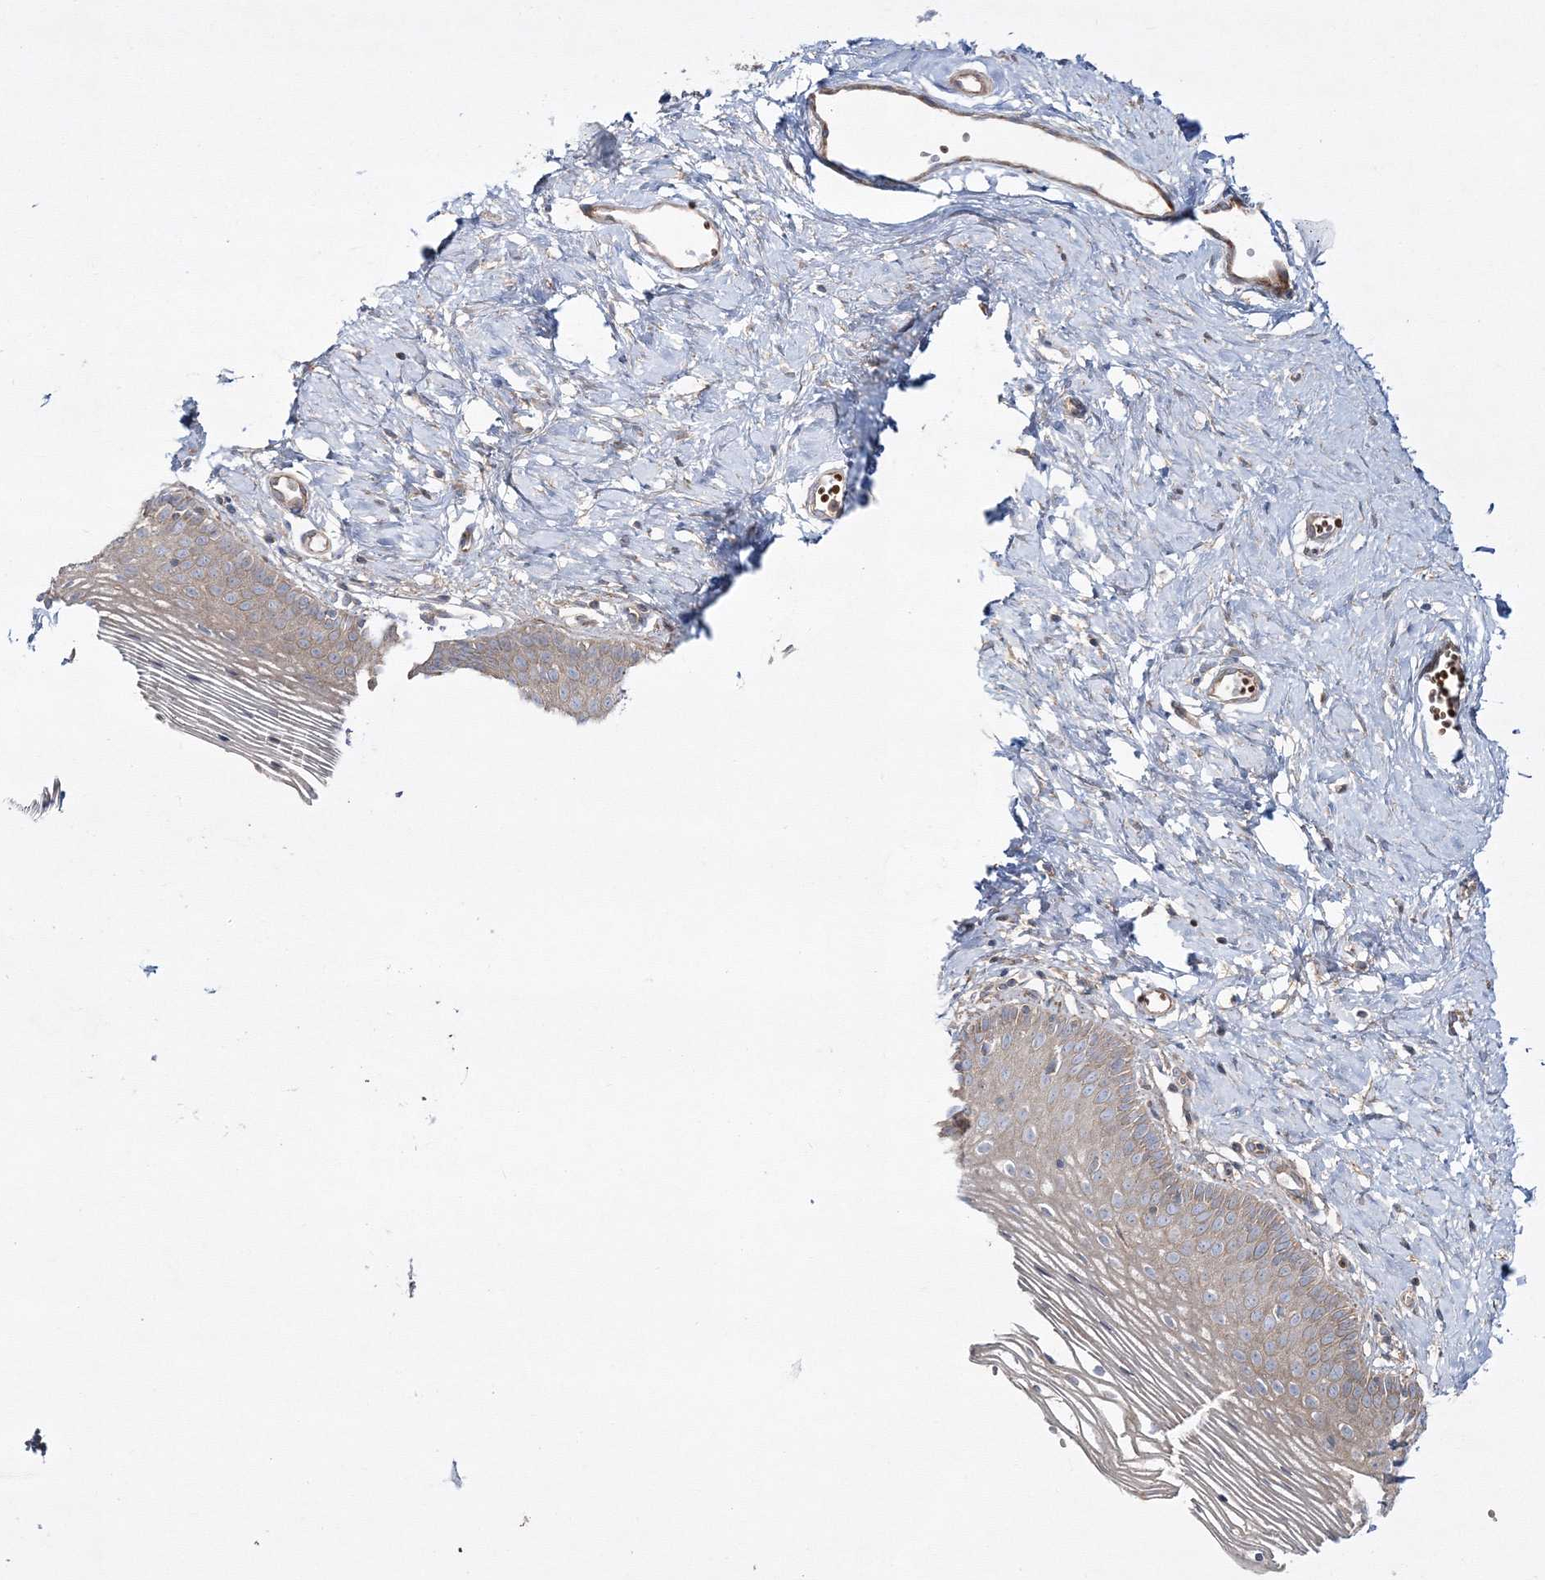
{"staining": {"intensity": "weak", "quantity": "<25%", "location": "cytoplasmic/membranous"}, "tissue": "vagina", "cell_type": "Squamous epithelial cells", "image_type": "normal", "snomed": [{"axis": "morphology", "description": "Normal tissue, NOS"}, {"axis": "topography", "description": "Vagina"}], "caption": "Immunohistochemical staining of benign human vagina displays no significant expression in squamous epithelial cells. (DAB immunohistochemistry visualized using brightfield microscopy, high magnification).", "gene": "ZSWIM6", "patient": {"sex": "female", "age": 32}}